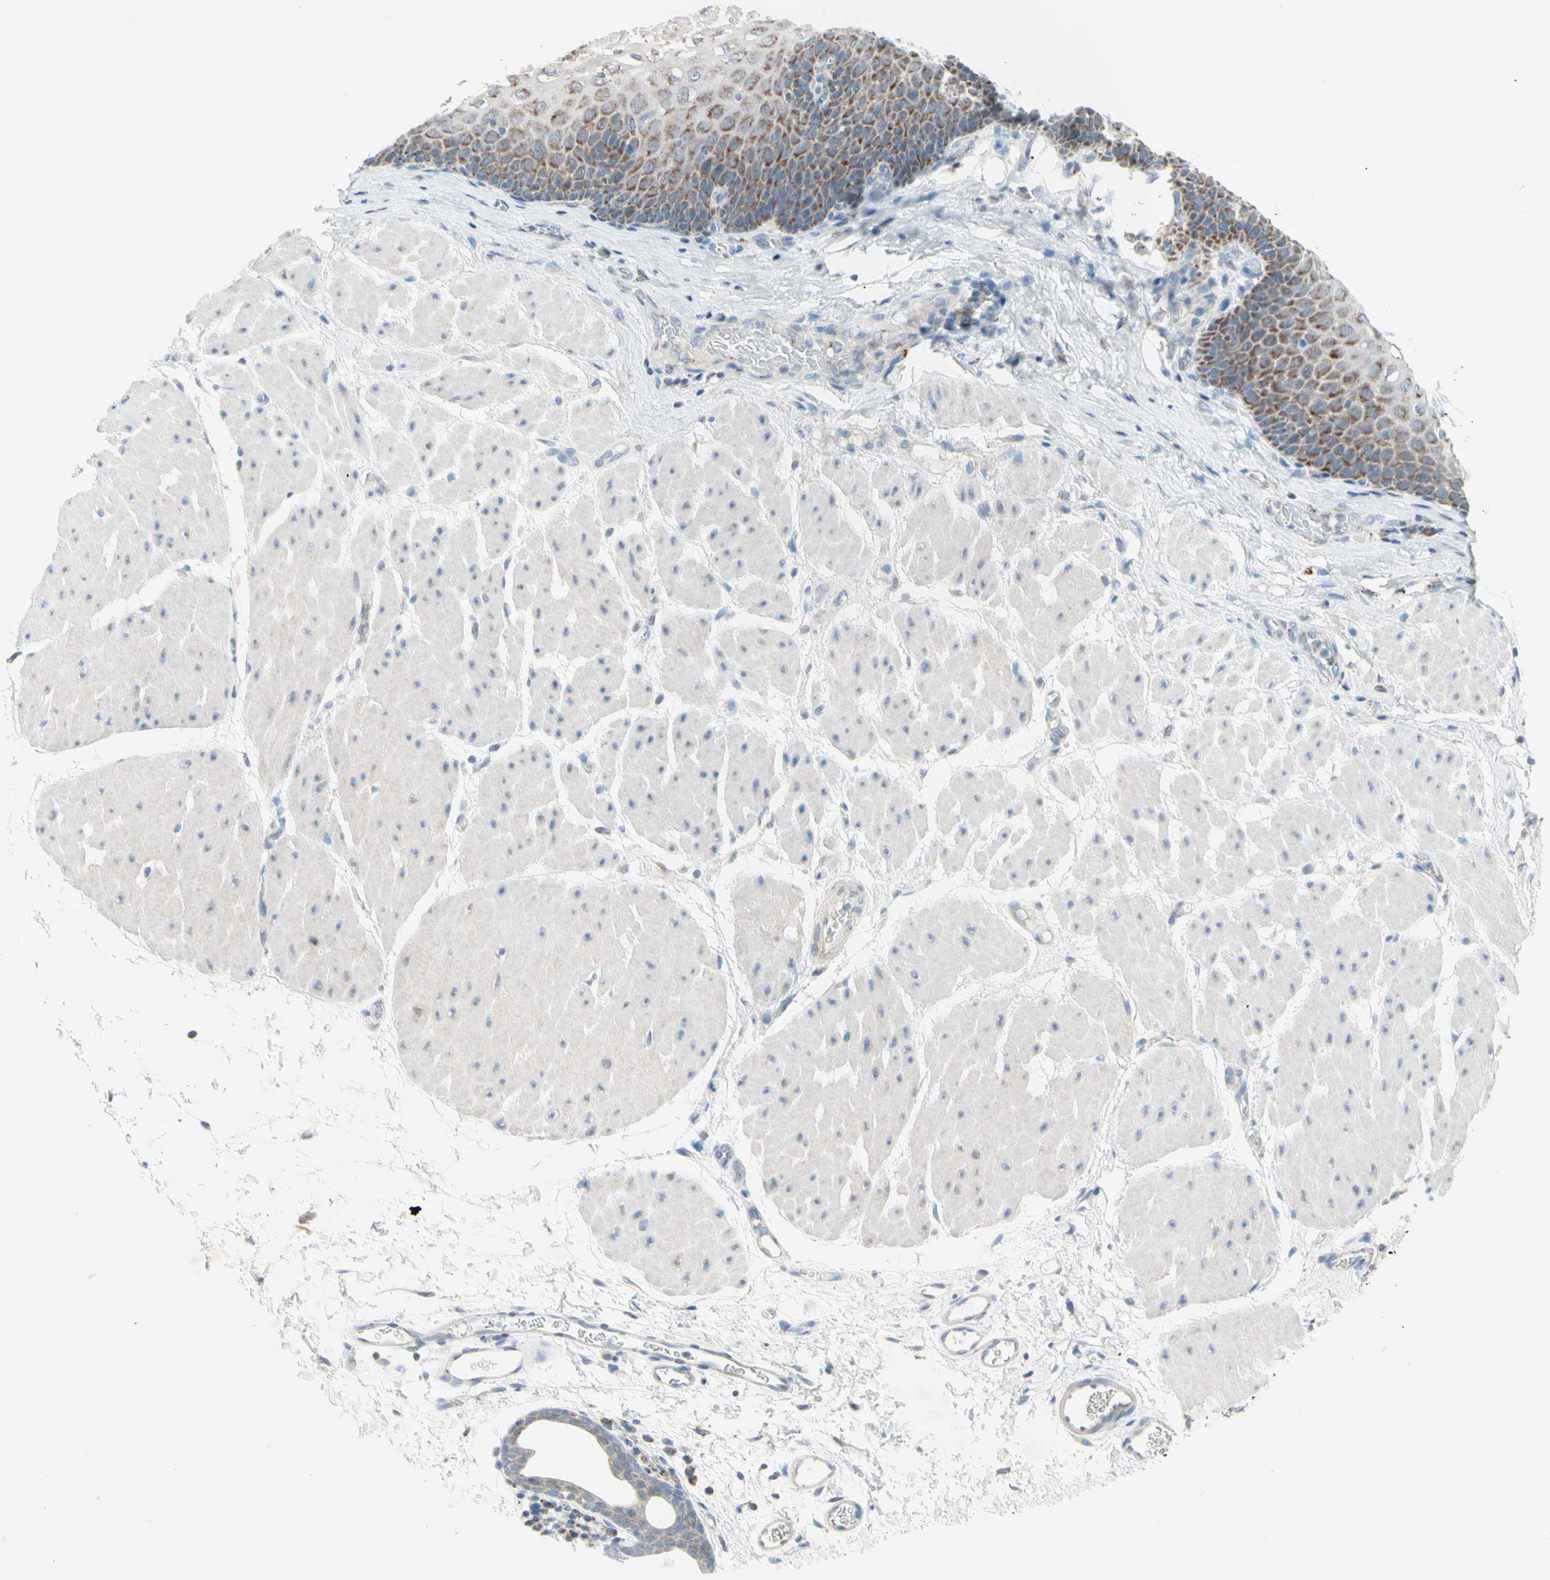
{"staining": {"intensity": "moderate", "quantity": "25%-75%", "location": "cytoplasmic/membranous"}, "tissue": "esophagus", "cell_type": "Squamous epithelial cells", "image_type": "normal", "snomed": [{"axis": "morphology", "description": "Normal tissue, NOS"}, {"axis": "topography", "description": "Esophagus"}], "caption": "Moderate cytoplasmic/membranous protein expression is identified in about 25%-75% of squamous epithelial cells in esophagus.", "gene": "MFF", "patient": {"sex": "male", "age": 48}}